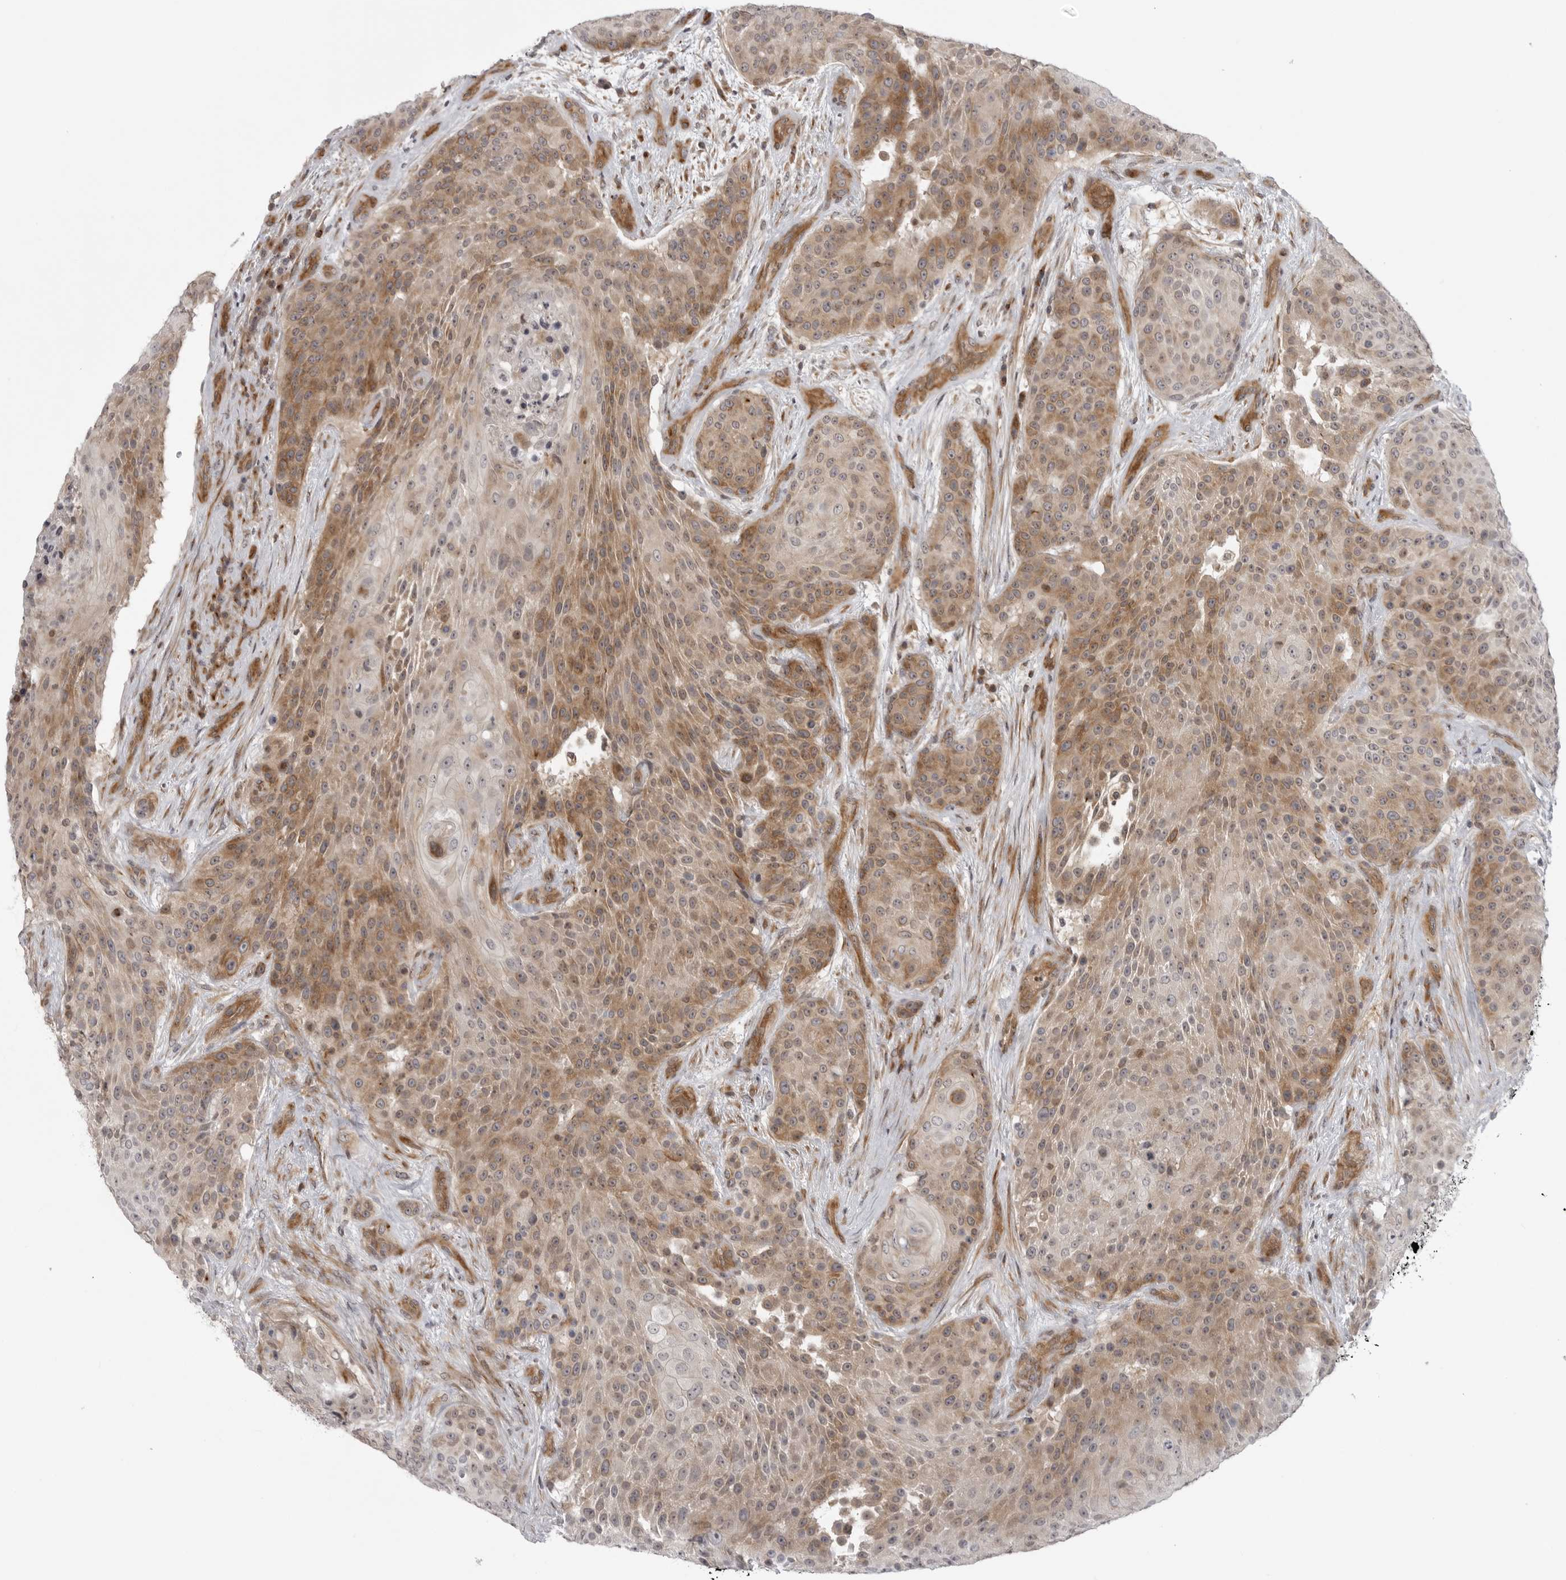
{"staining": {"intensity": "moderate", "quantity": ">75%", "location": "cytoplasmic/membranous,nuclear"}, "tissue": "urothelial cancer", "cell_type": "Tumor cells", "image_type": "cancer", "snomed": [{"axis": "morphology", "description": "Urothelial carcinoma, High grade"}, {"axis": "topography", "description": "Urinary bladder"}], "caption": "Immunohistochemistry (IHC) image of neoplastic tissue: high-grade urothelial carcinoma stained using immunohistochemistry (IHC) demonstrates medium levels of moderate protein expression localized specifically in the cytoplasmic/membranous and nuclear of tumor cells, appearing as a cytoplasmic/membranous and nuclear brown color.", "gene": "CD300LD", "patient": {"sex": "female", "age": 63}}